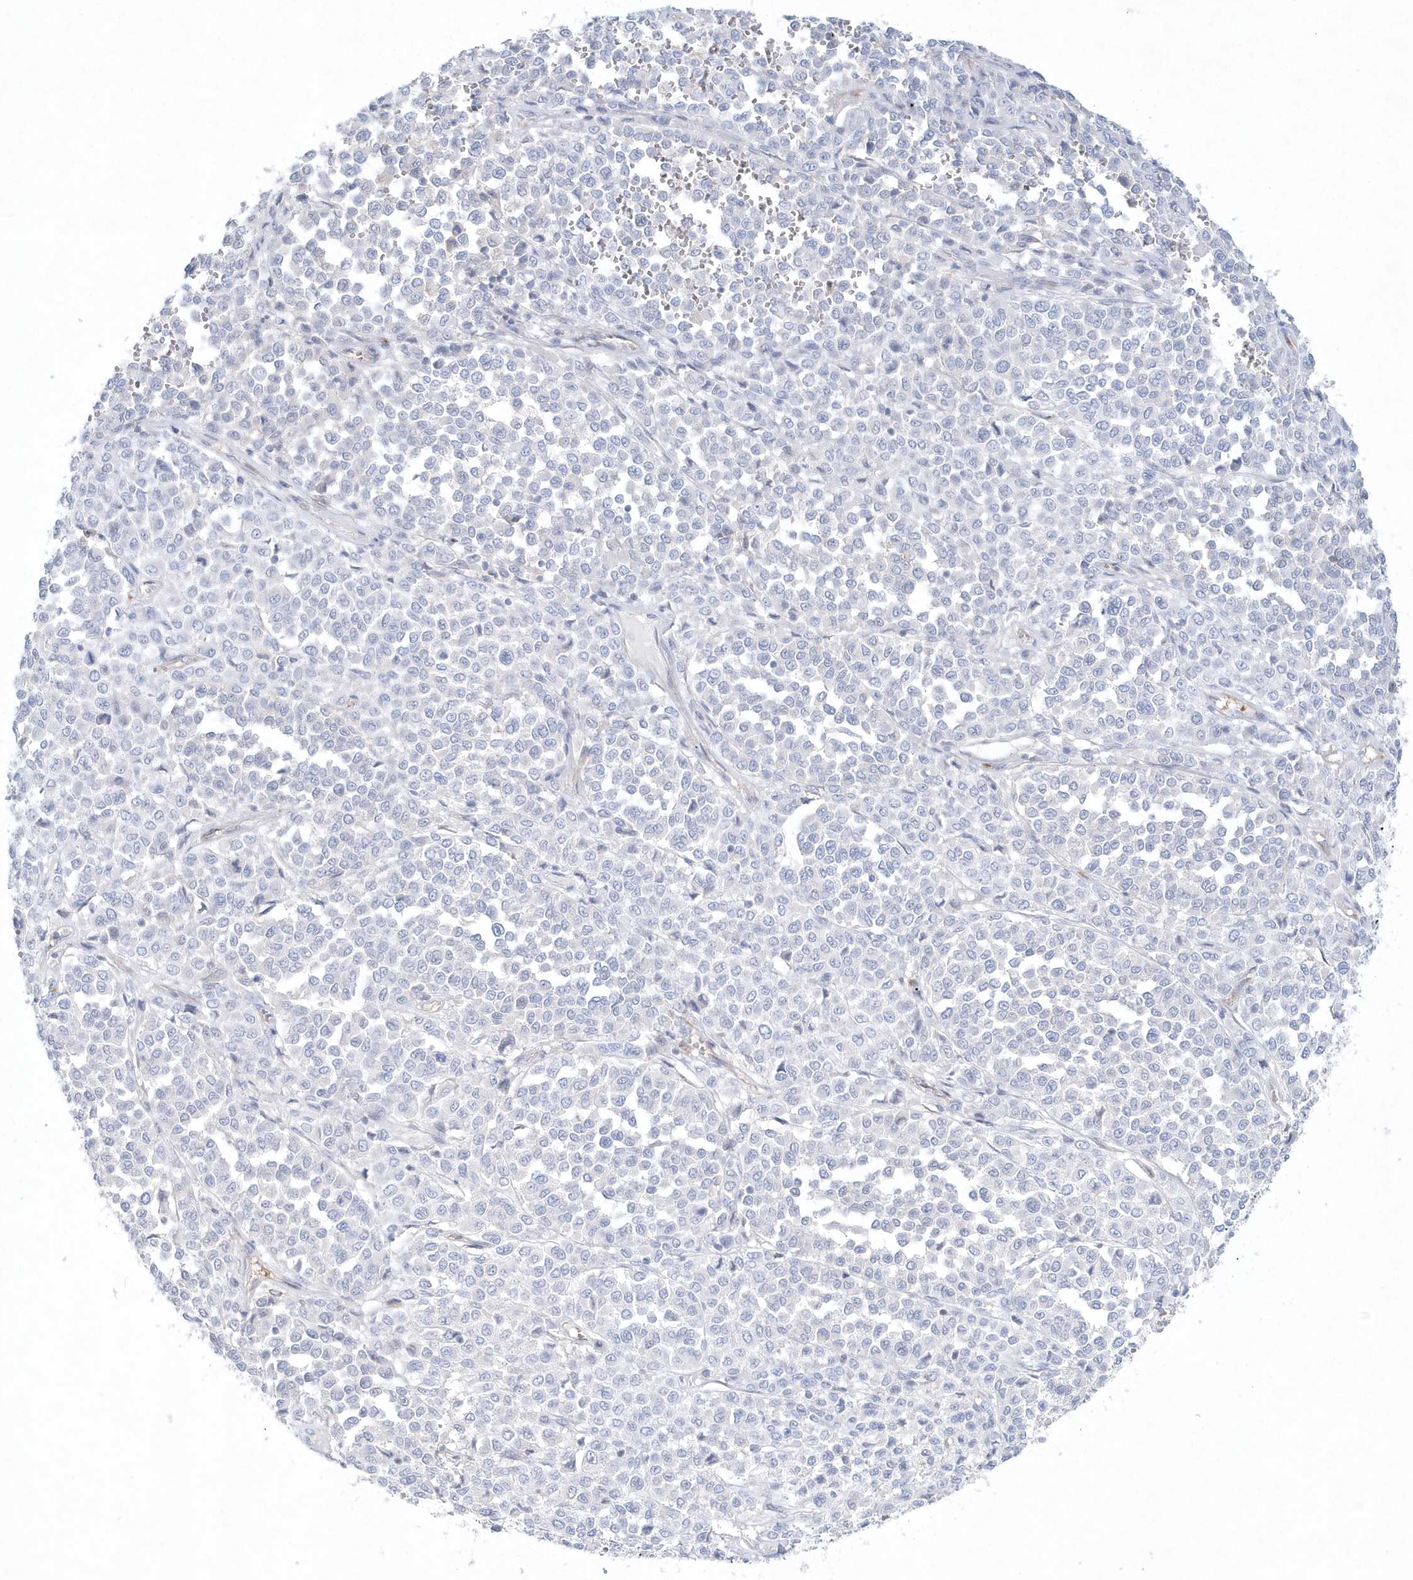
{"staining": {"intensity": "negative", "quantity": "none", "location": "none"}, "tissue": "melanoma", "cell_type": "Tumor cells", "image_type": "cancer", "snomed": [{"axis": "morphology", "description": "Malignant melanoma, Metastatic site"}, {"axis": "topography", "description": "Pancreas"}], "caption": "The immunohistochemistry histopathology image has no significant staining in tumor cells of malignant melanoma (metastatic site) tissue.", "gene": "DNAH1", "patient": {"sex": "female", "age": 30}}